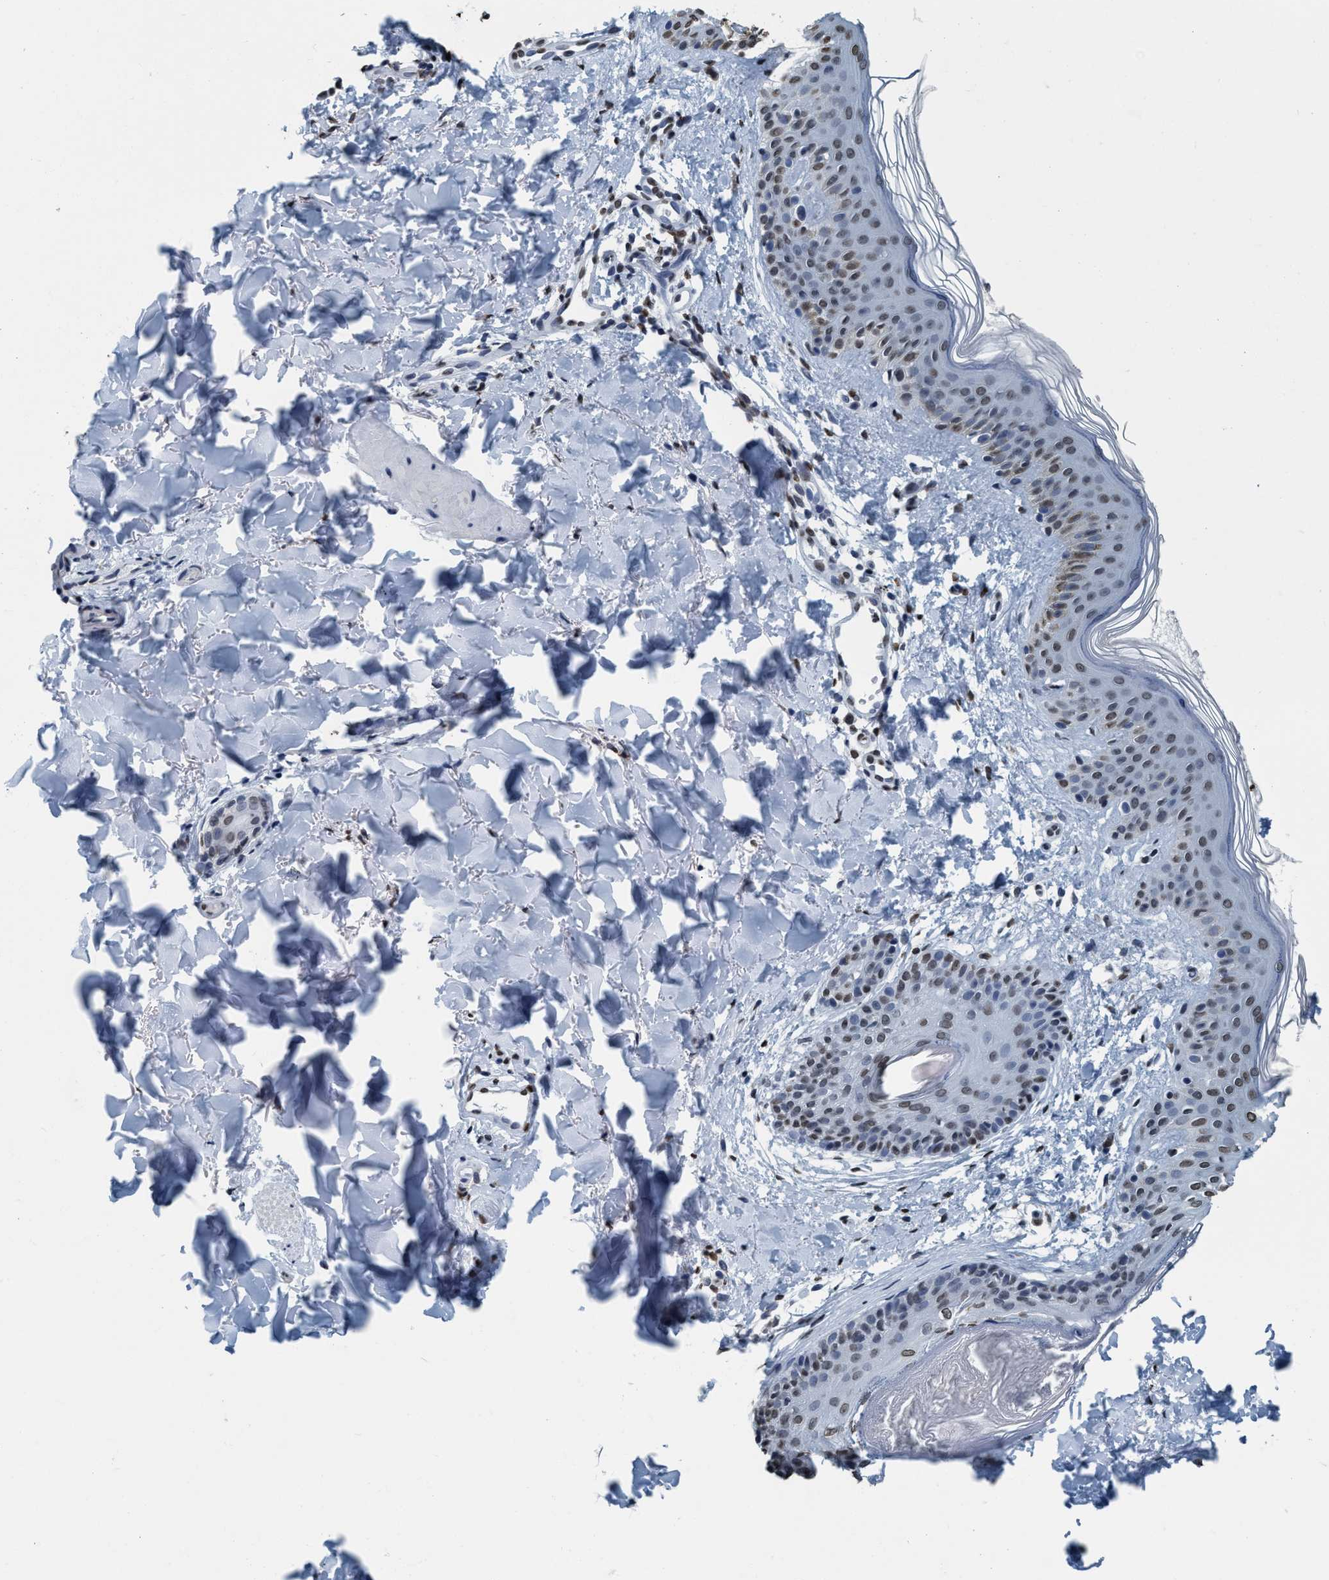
{"staining": {"intensity": "negative", "quantity": "none", "location": "none"}, "tissue": "skin", "cell_type": "Fibroblasts", "image_type": "normal", "snomed": [{"axis": "morphology", "description": "Normal tissue, NOS"}, {"axis": "topography", "description": "Skin"}], "caption": "Skin stained for a protein using IHC demonstrates no expression fibroblasts.", "gene": "CCNE2", "patient": {"sex": "male", "age": 40}}